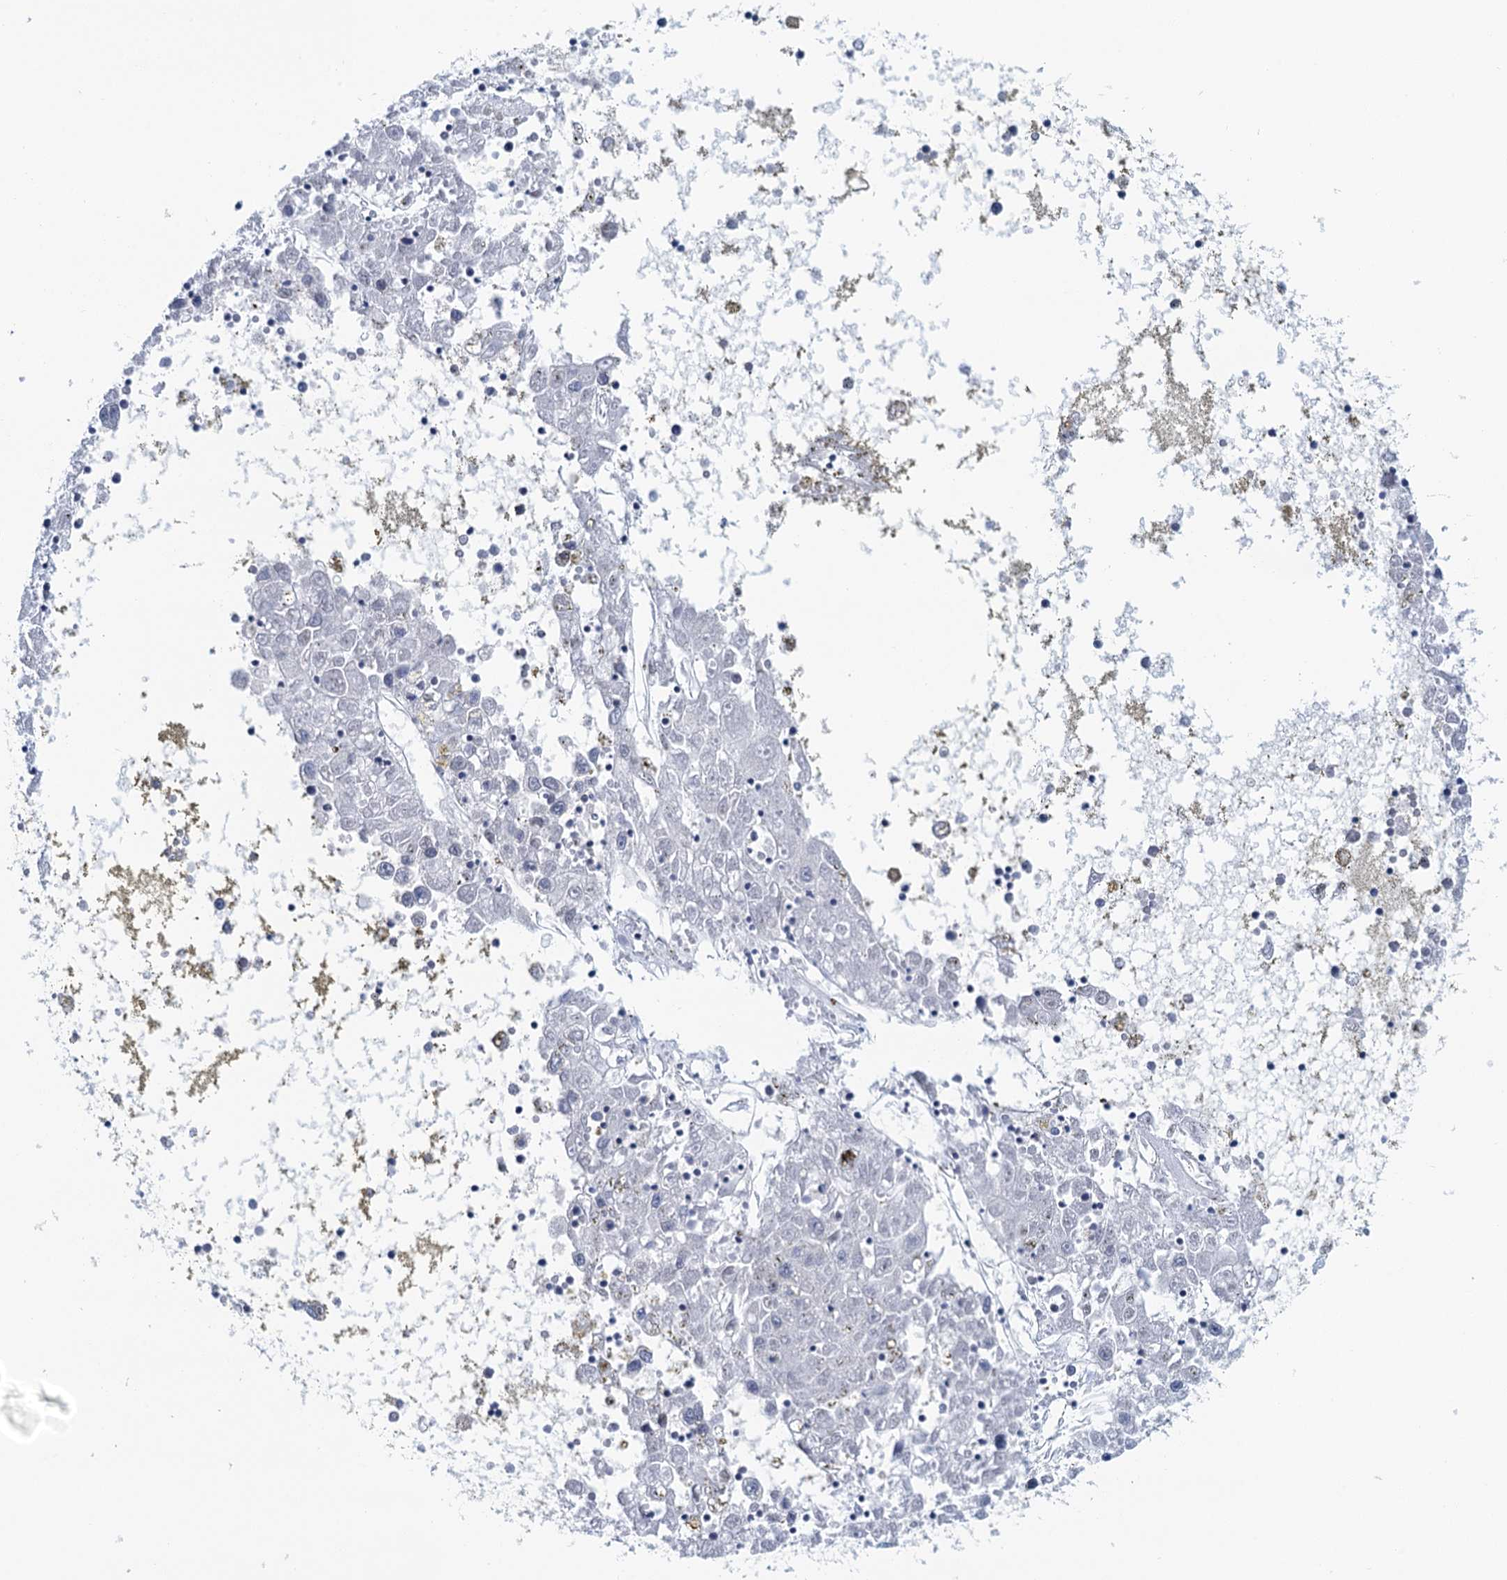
{"staining": {"intensity": "negative", "quantity": "none", "location": "none"}, "tissue": "liver cancer", "cell_type": "Tumor cells", "image_type": "cancer", "snomed": [{"axis": "morphology", "description": "Carcinoma, Hepatocellular, NOS"}, {"axis": "topography", "description": "Liver"}], "caption": "A photomicrograph of human hepatocellular carcinoma (liver) is negative for staining in tumor cells.", "gene": "EPS8L1", "patient": {"sex": "male", "age": 49}}